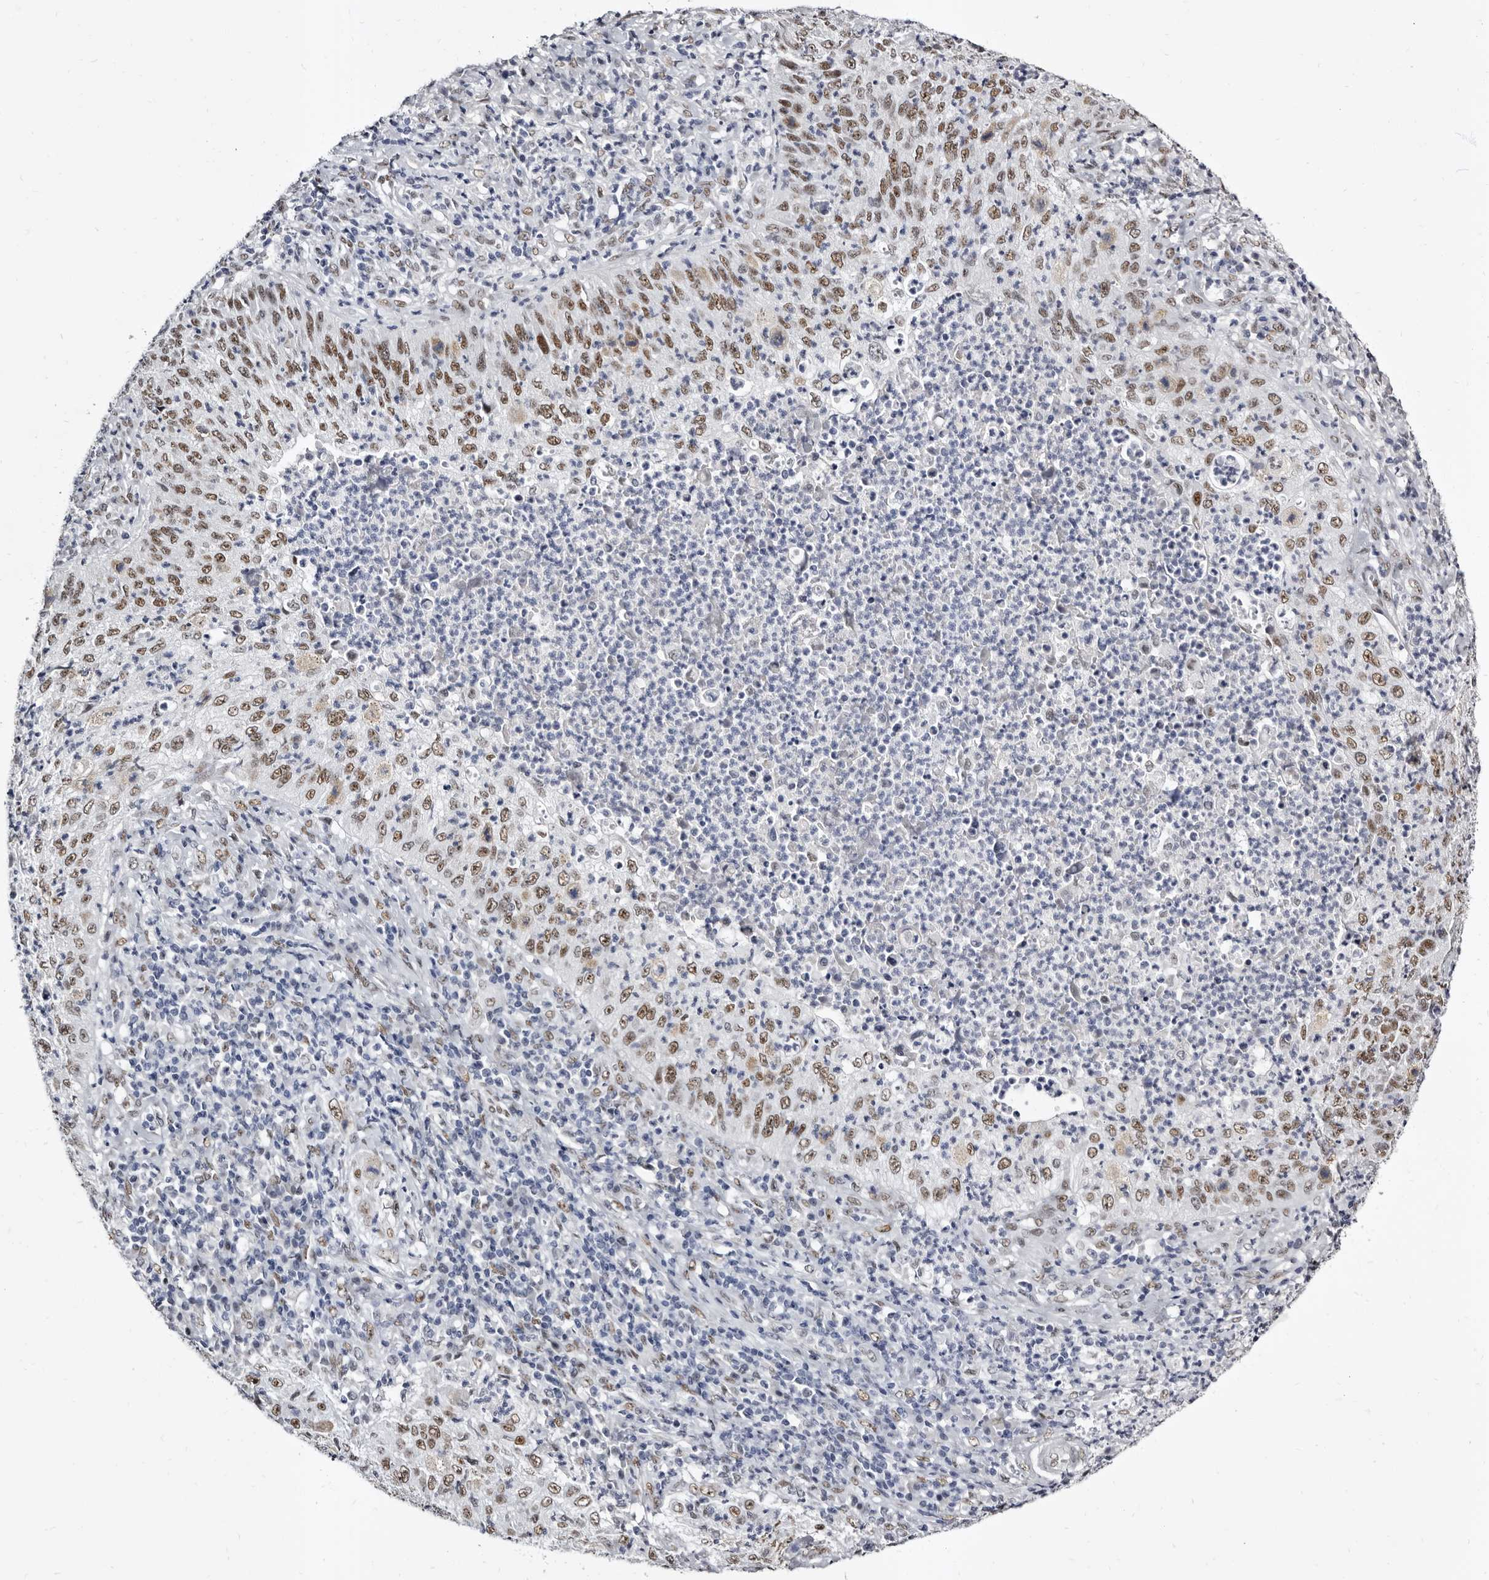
{"staining": {"intensity": "moderate", "quantity": ">75%", "location": "nuclear"}, "tissue": "cervical cancer", "cell_type": "Tumor cells", "image_type": "cancer", "snomed": [{"axis": "morphology", "description": "Squamous cell carcinoma, NOS"}, {"axis": "topography", "description": "Cervix"}], "caption": "The photomicrograph displays immunohistochemical staining of squamous cell carcinoma (cervical). There is moderate nuclear positivity is present in approximately >75% of tumor cells.", "gene": "ZNF326", "patient": {"sex": "female", "age": 30}}